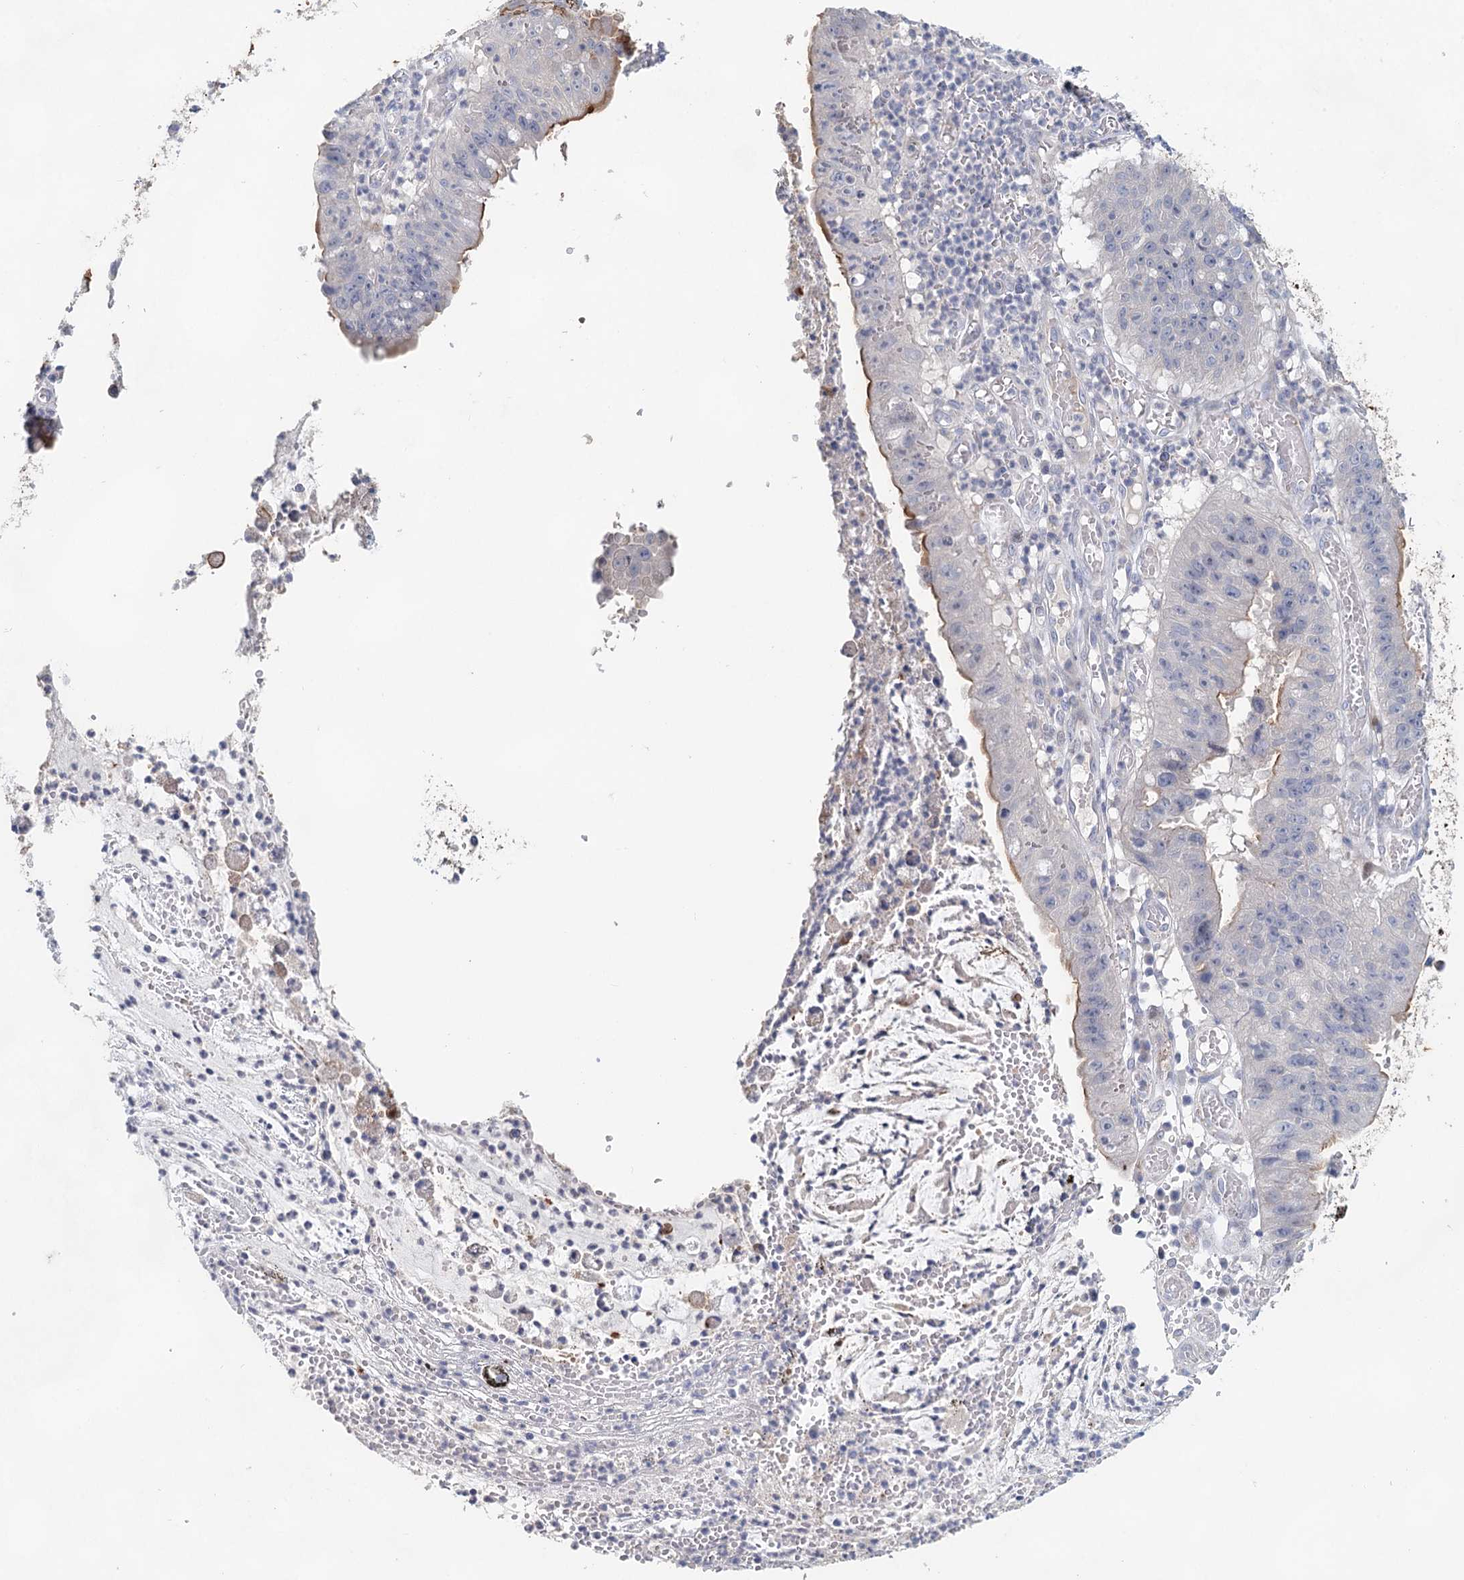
{"staining": {"intensity": "moderate", "quantity": "<25%", "location": "cytoplasmic/membranous"}, "tissue": "stomach cancer", "cell_type": "Tumor cells", "image_type": "cancer", "snomed": [{"axis": "morphology", "description": "Adenocarcinoma, NOS"}, {"axis": "topography", "description": "Stomach"}], "caption": "Immunohistochemical staining of human stomach cancer (adenocarcinoma) demonstrates low levels of moderate cytoplasmic/membranous expression in about <25% of tumor cells.", "gene": "SLC19A3", "patient": {"sex": "male", "age": 59}}